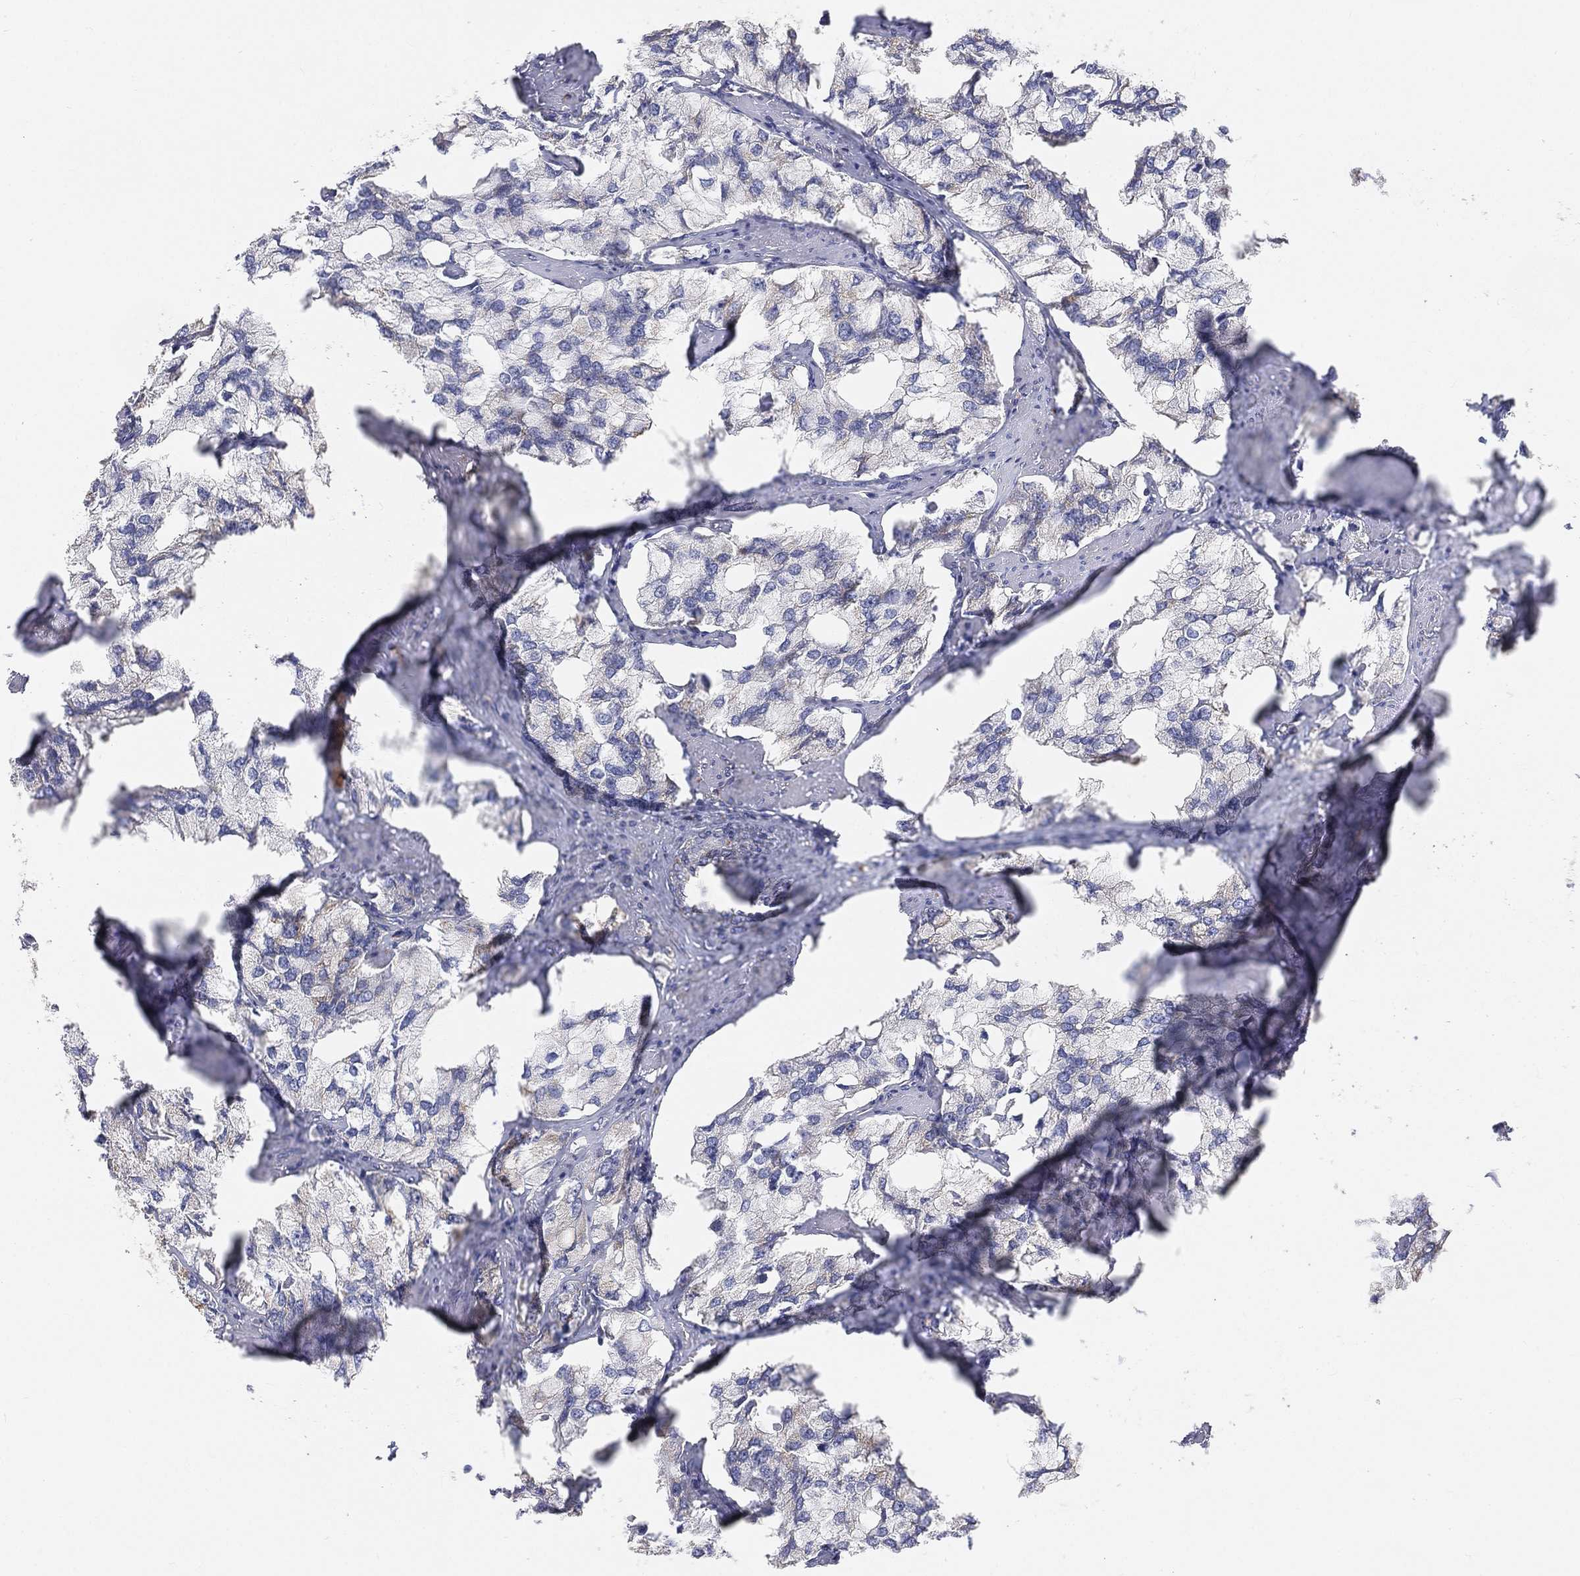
{"staining": {"intensity": "moderate", "quantity": "<25%", "location": "cytoplasmic/membranous"}, "tissue": "prostate cancer", "cell_type": "Tumor cells", "image_type": "cancer", "snomed": [{"axis": "morphology", "description": "Adenocarcinoma, NOS"}, {"axis": "topography", "description": "Prostate and seminal vesicle, NOS"}, {"axis": "topography", "description": "Prostate"}], "caption": "Immunohistochemistry (IHC) image of neoplastic tissue: adenocarcinoma (prostate) stained using immunohistochemistry (IHC) displays low levels of moderate protein expression localized specifically in the cytoplasmic/membranous of tumor cells, appearing as a cytoplasmic/membranous brown color.", "gene": "TMEM25", "patient": {"sex": "male", "age": 64}}